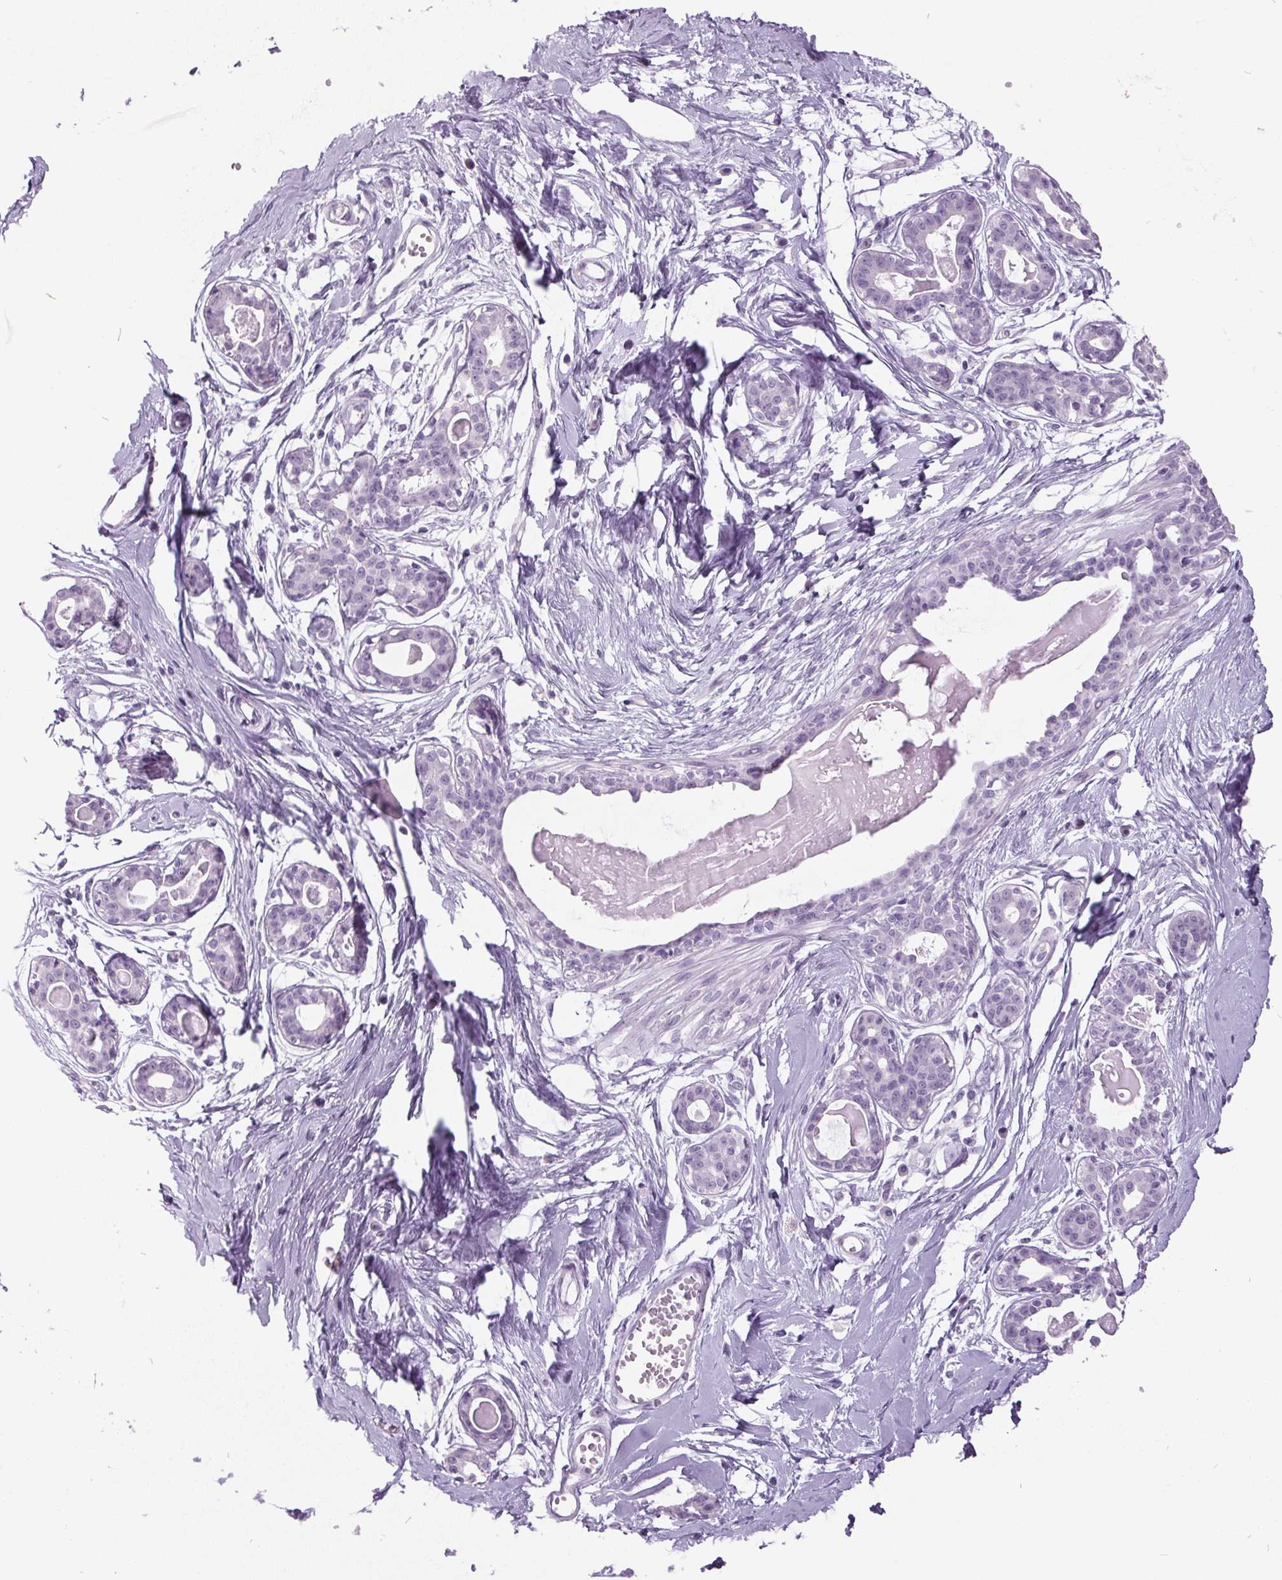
{"staining": {"intensity": "negative", "quantity": "none", "location": "none"}, "tissue": "breast", "cell_type": "Adipocytes", "image_type": "normal", "snomed": [{"axis": "morphology", "description": "Normal tissue, NOS"}, {"axis": "topography", "description": "Breast"}], "caption": "Adipocytes show no significant positivity in benign breast.", "gene": "ODAD2", "patient": {"sex": "female", "age": 45}}